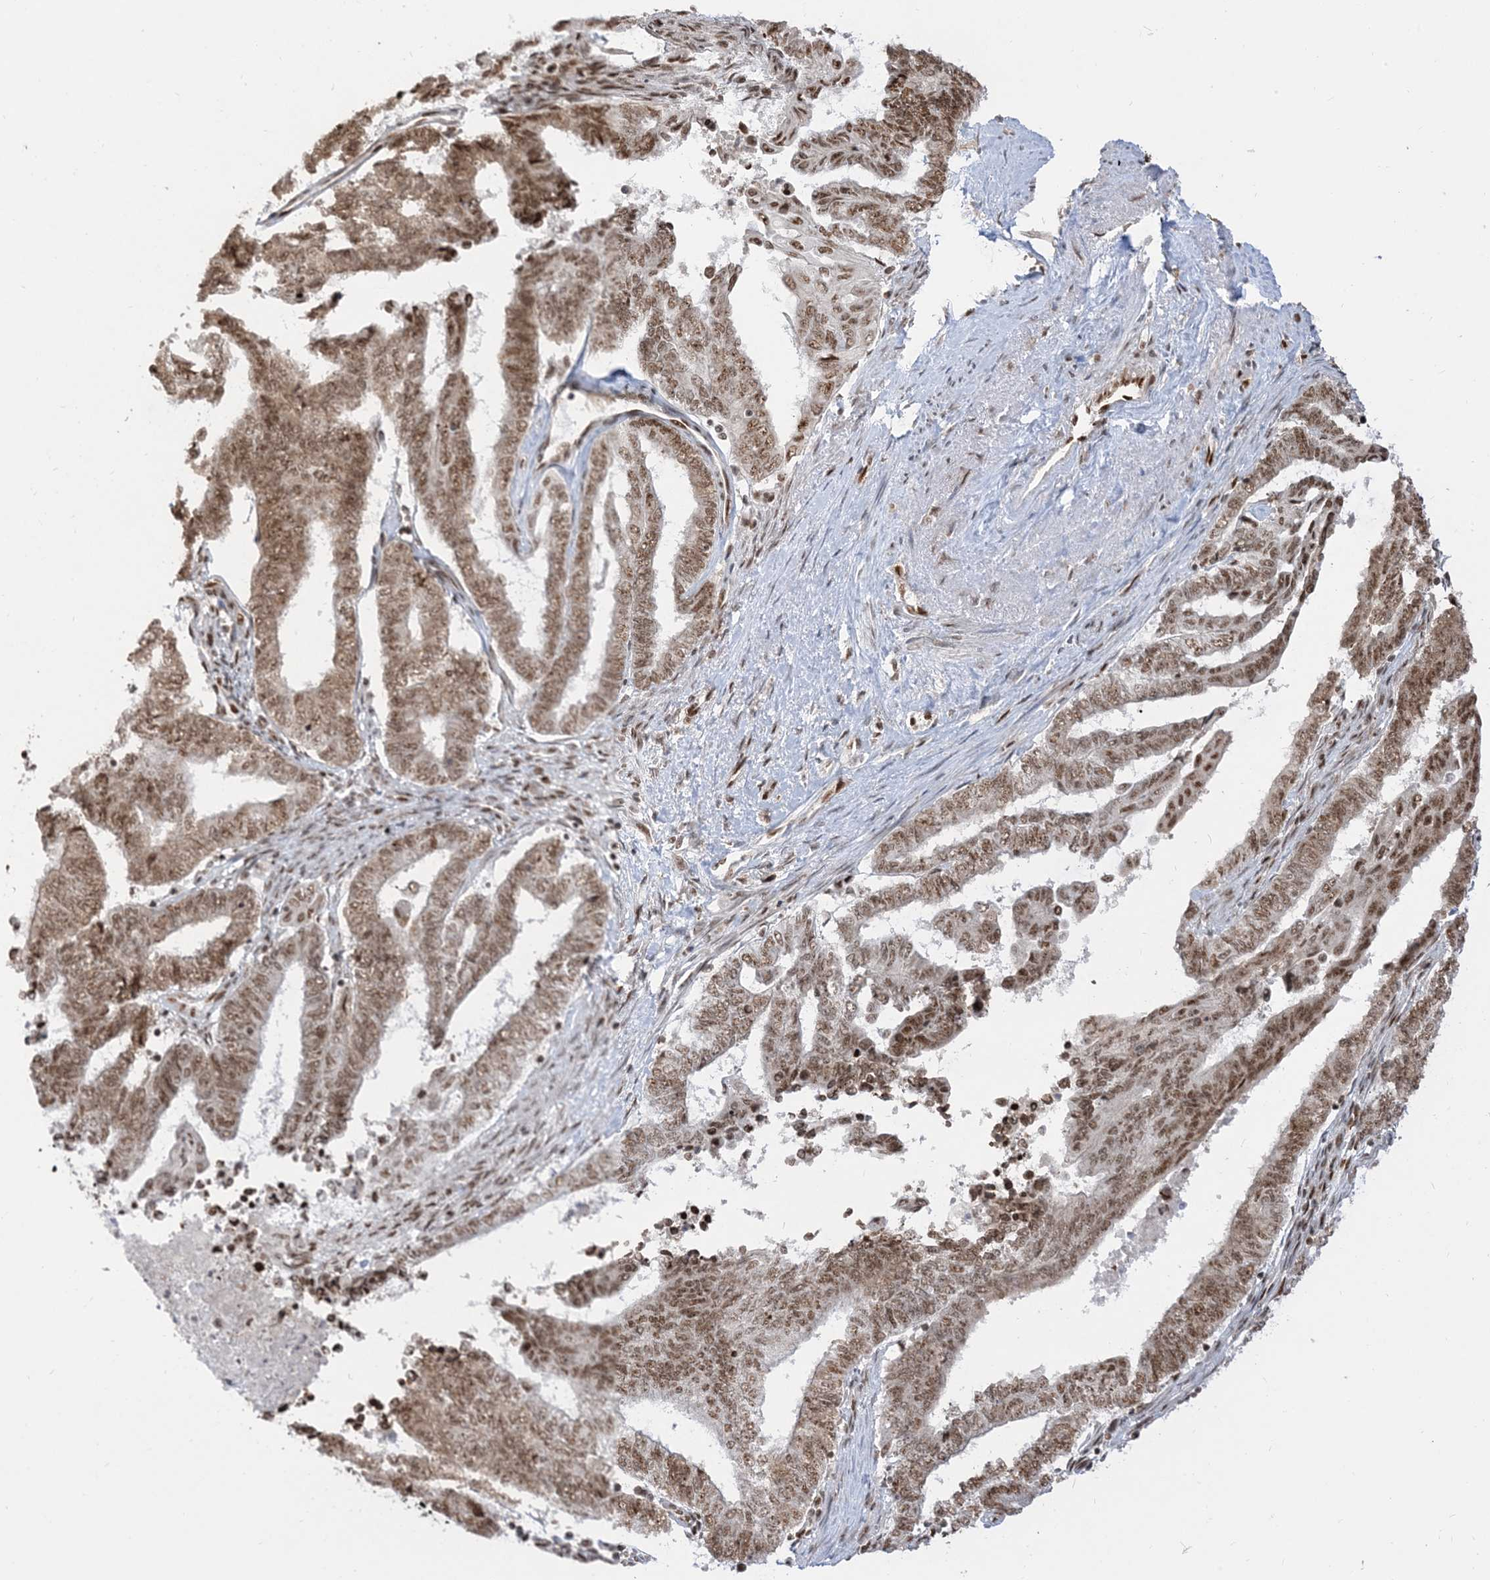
{"staining": {"intensity": "moderate", "quantity": ">75%", "location": "nuclear"}, "tissue": "endometrial cancer", "cell_type": "Tumor cells", "image_type": "cancer", "snomed": [{"axis": "morphology", "description": "Adenocarcinoma, NOS"}, {"axis": "topography", "description": "Uterus"}, {"axis": "topography", "description": "Endometrium"}], "caption": "Immunohistochemical staining of human endometrial cancer (adenocarcinoma) exhibits moderate nuclear protein positivity in about >75% of tumor cells.", "gene": "ARGLU1", "patient": {"sex": "female", "age": 70}}